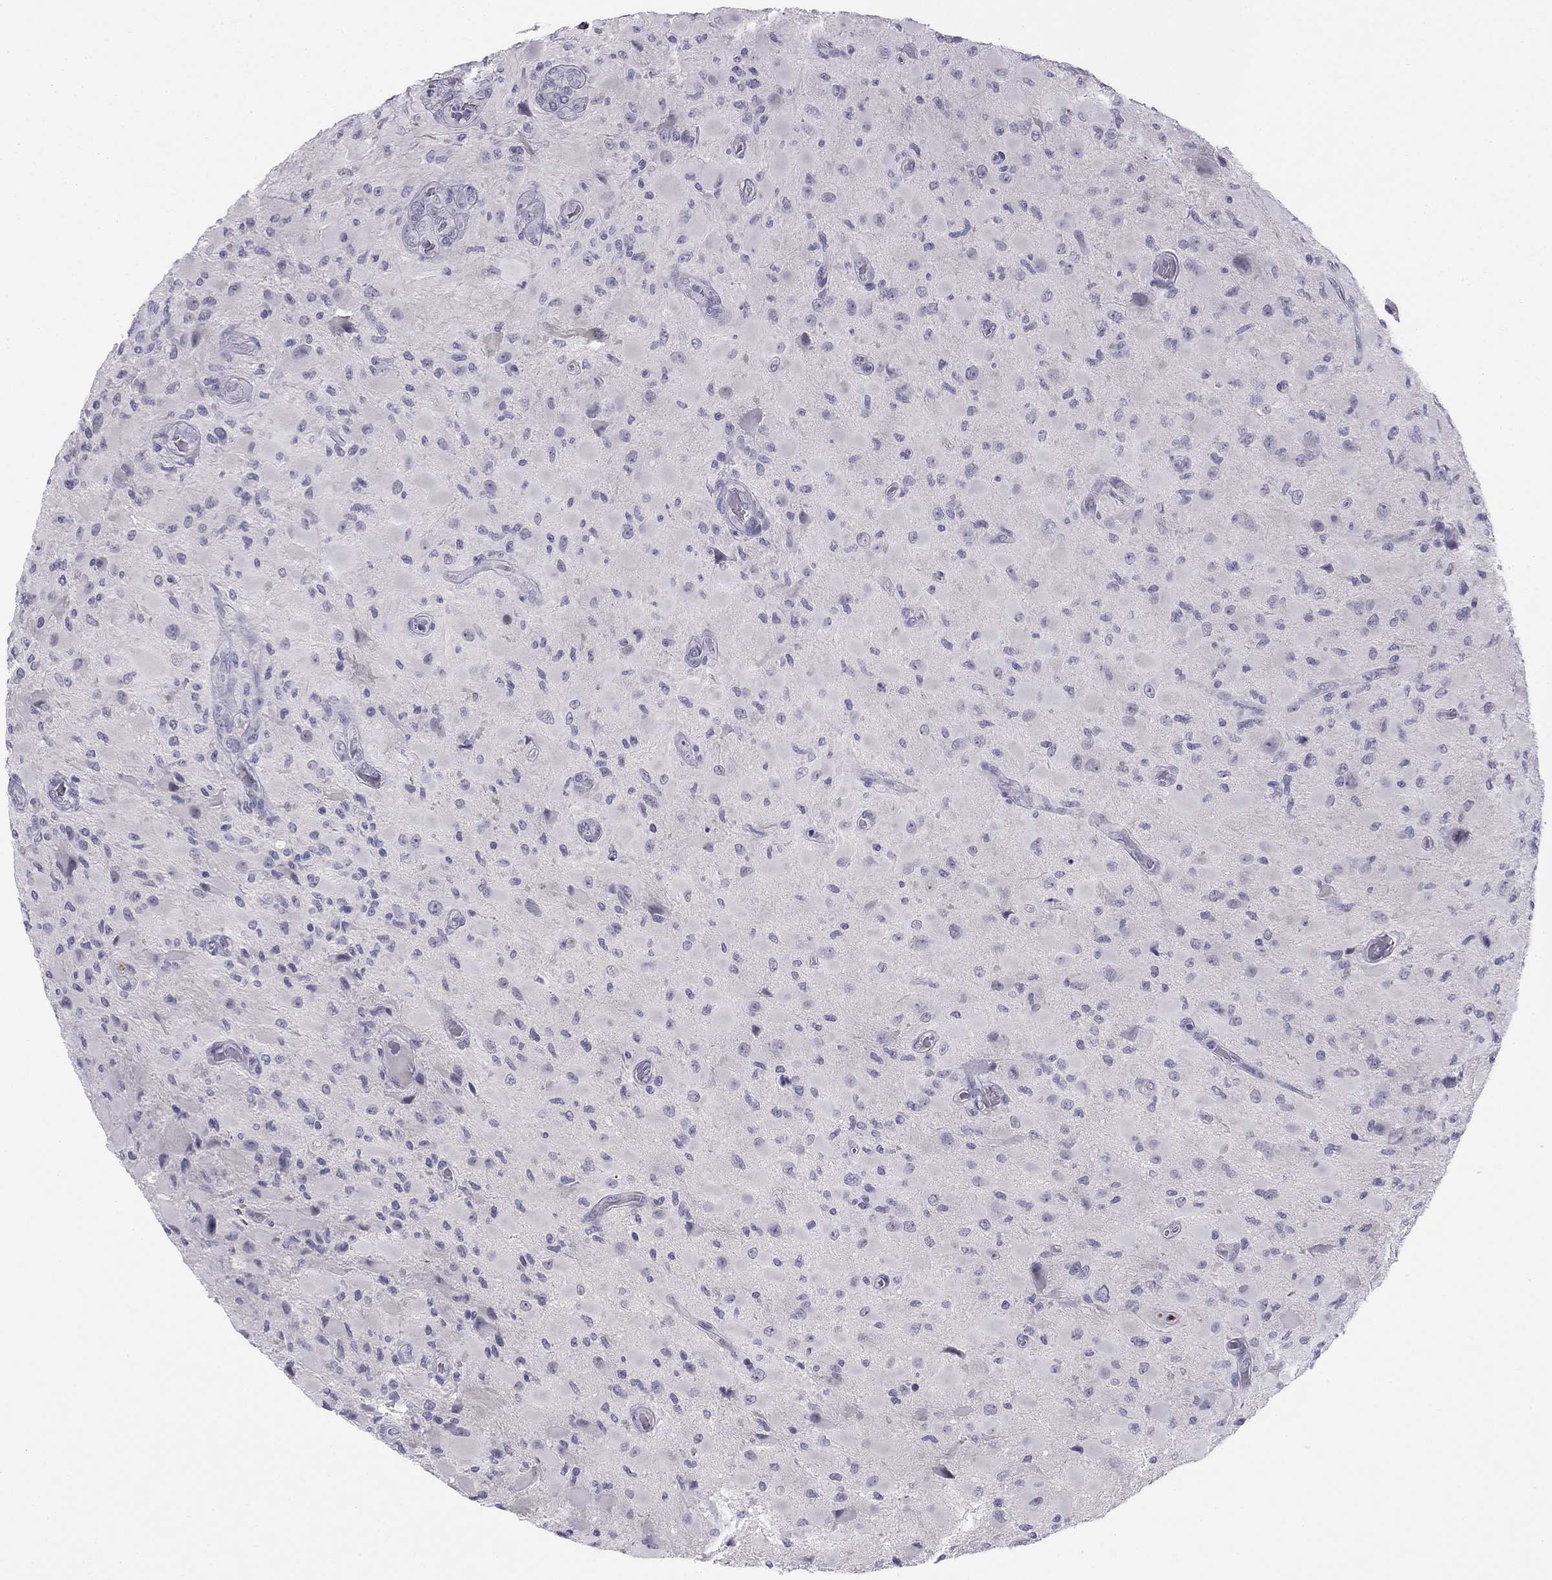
{"staining": {"intensity": "negative", "quantity": "none", "location": "none"}, "tissue": "glioma", "cell_type": "Tumor cells", "image_type": "cancer", "snomed": [{"axis": "morphology", "description": "Glioma, malignant, High grade"}, {"axis": "topography", "description": "Cerebral cortex"}], "caption": "A high-resolution histopathology image shows immunohistochemistry (IHC) staining of glioma, which exhibits no significant positivity in tumor cells.", "gene": "TFAP2B", "patient": {"sex": "male", "age": 35}}